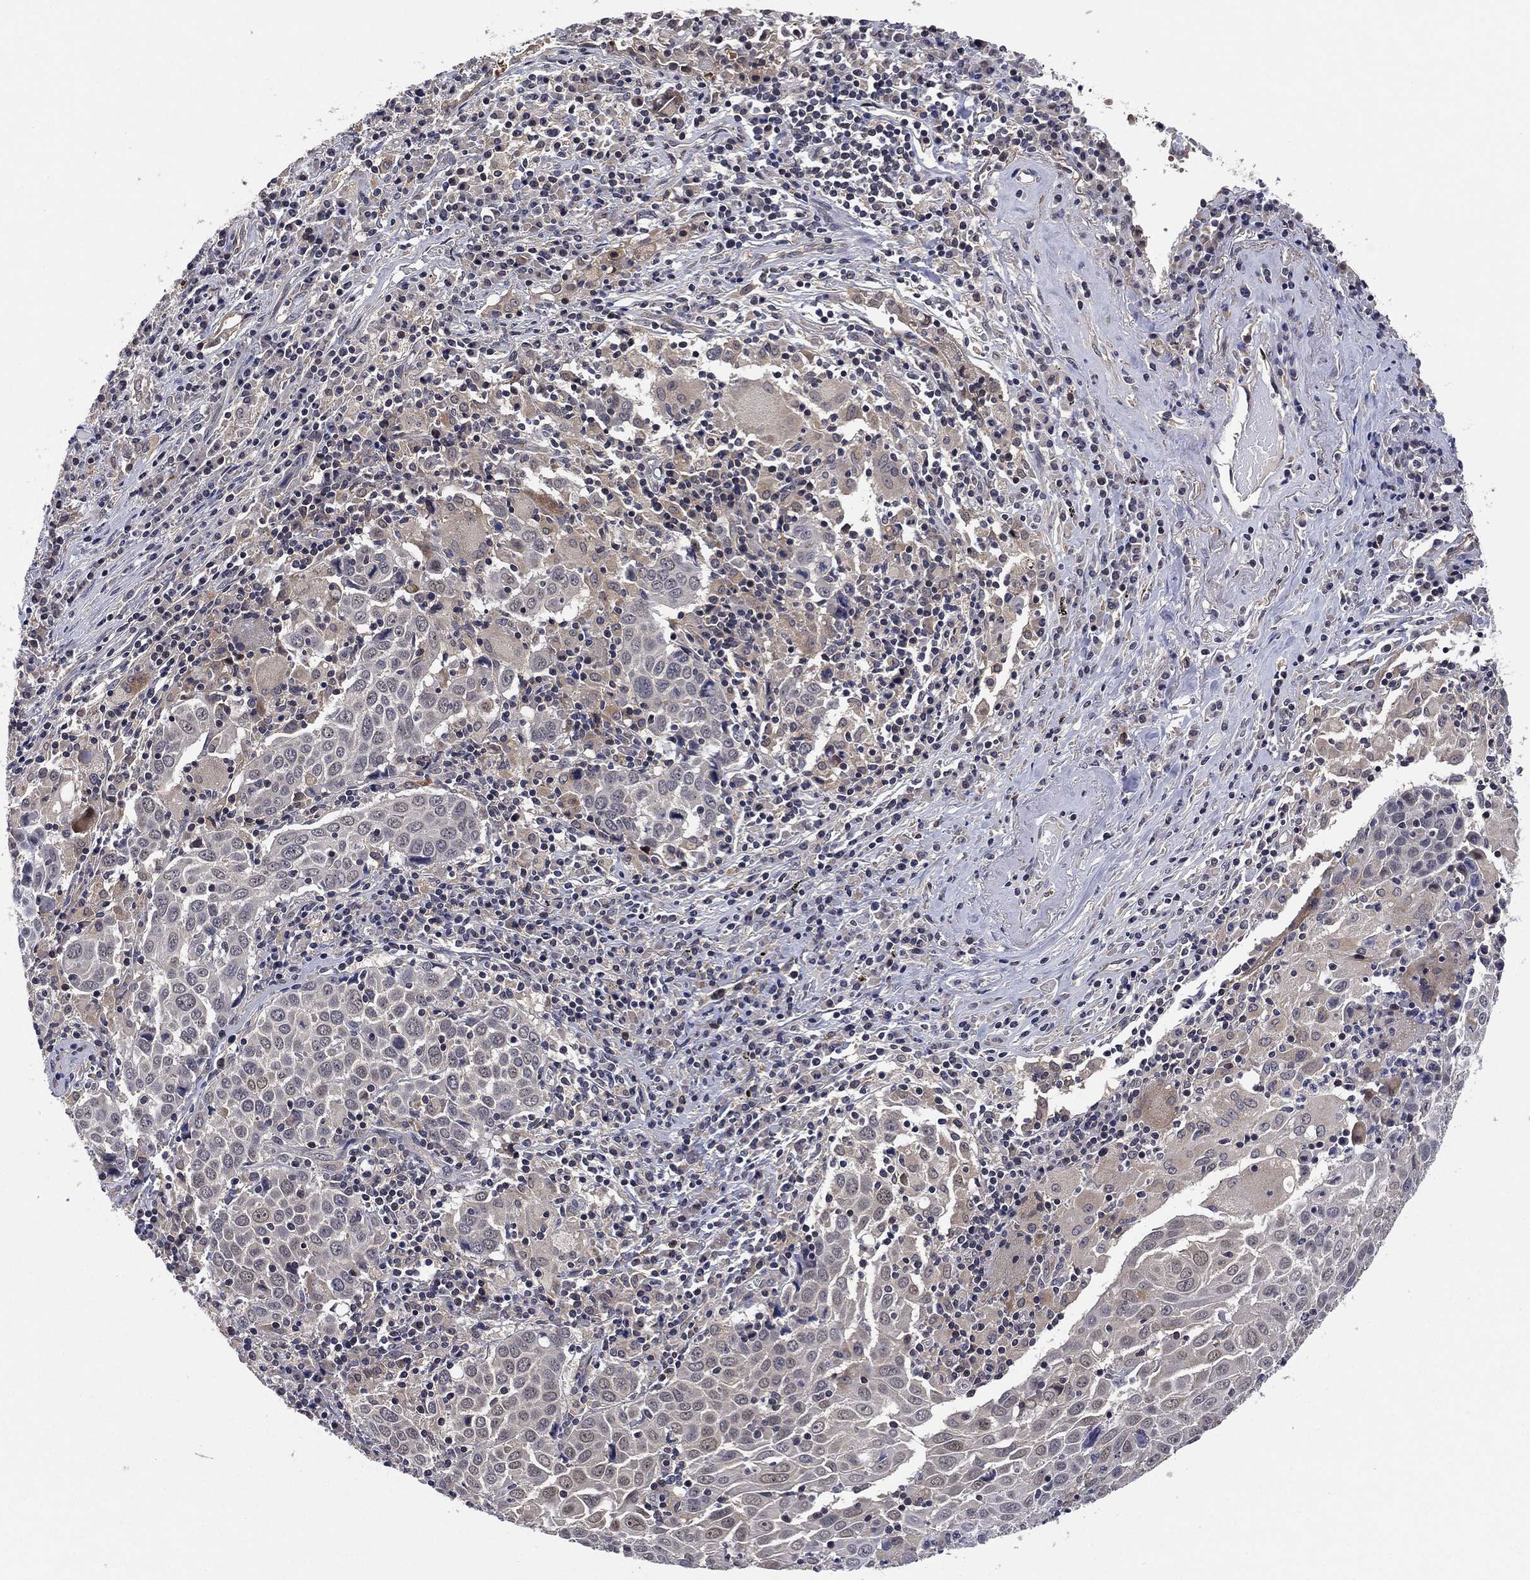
{"staining": {"intensity": "negative", "quantity": "none", "location": "none"}, "tissue": "lung cancer", "cell_type": "Tumor cells", "image_type": "cancer", "snomed": [{"axis": "morphology", "description": "Squamous cell carcinoma, NOS"}, {"axis": "topography", "description": "Lung"}], "caption": "Immunohistochemistry photomicrograph of neoplastic tissue: human squamous cell carcinoma (lung) stained with DAB demonstrates no significant protein staining in tumor cells. (Brightfield microscopy of DAB (3,3'-diaminobenzidine) immunohistochemistry (IHC) at high magnification).", "gene": "SELENOO", "patient": {"sex": "male", "age": 57}}